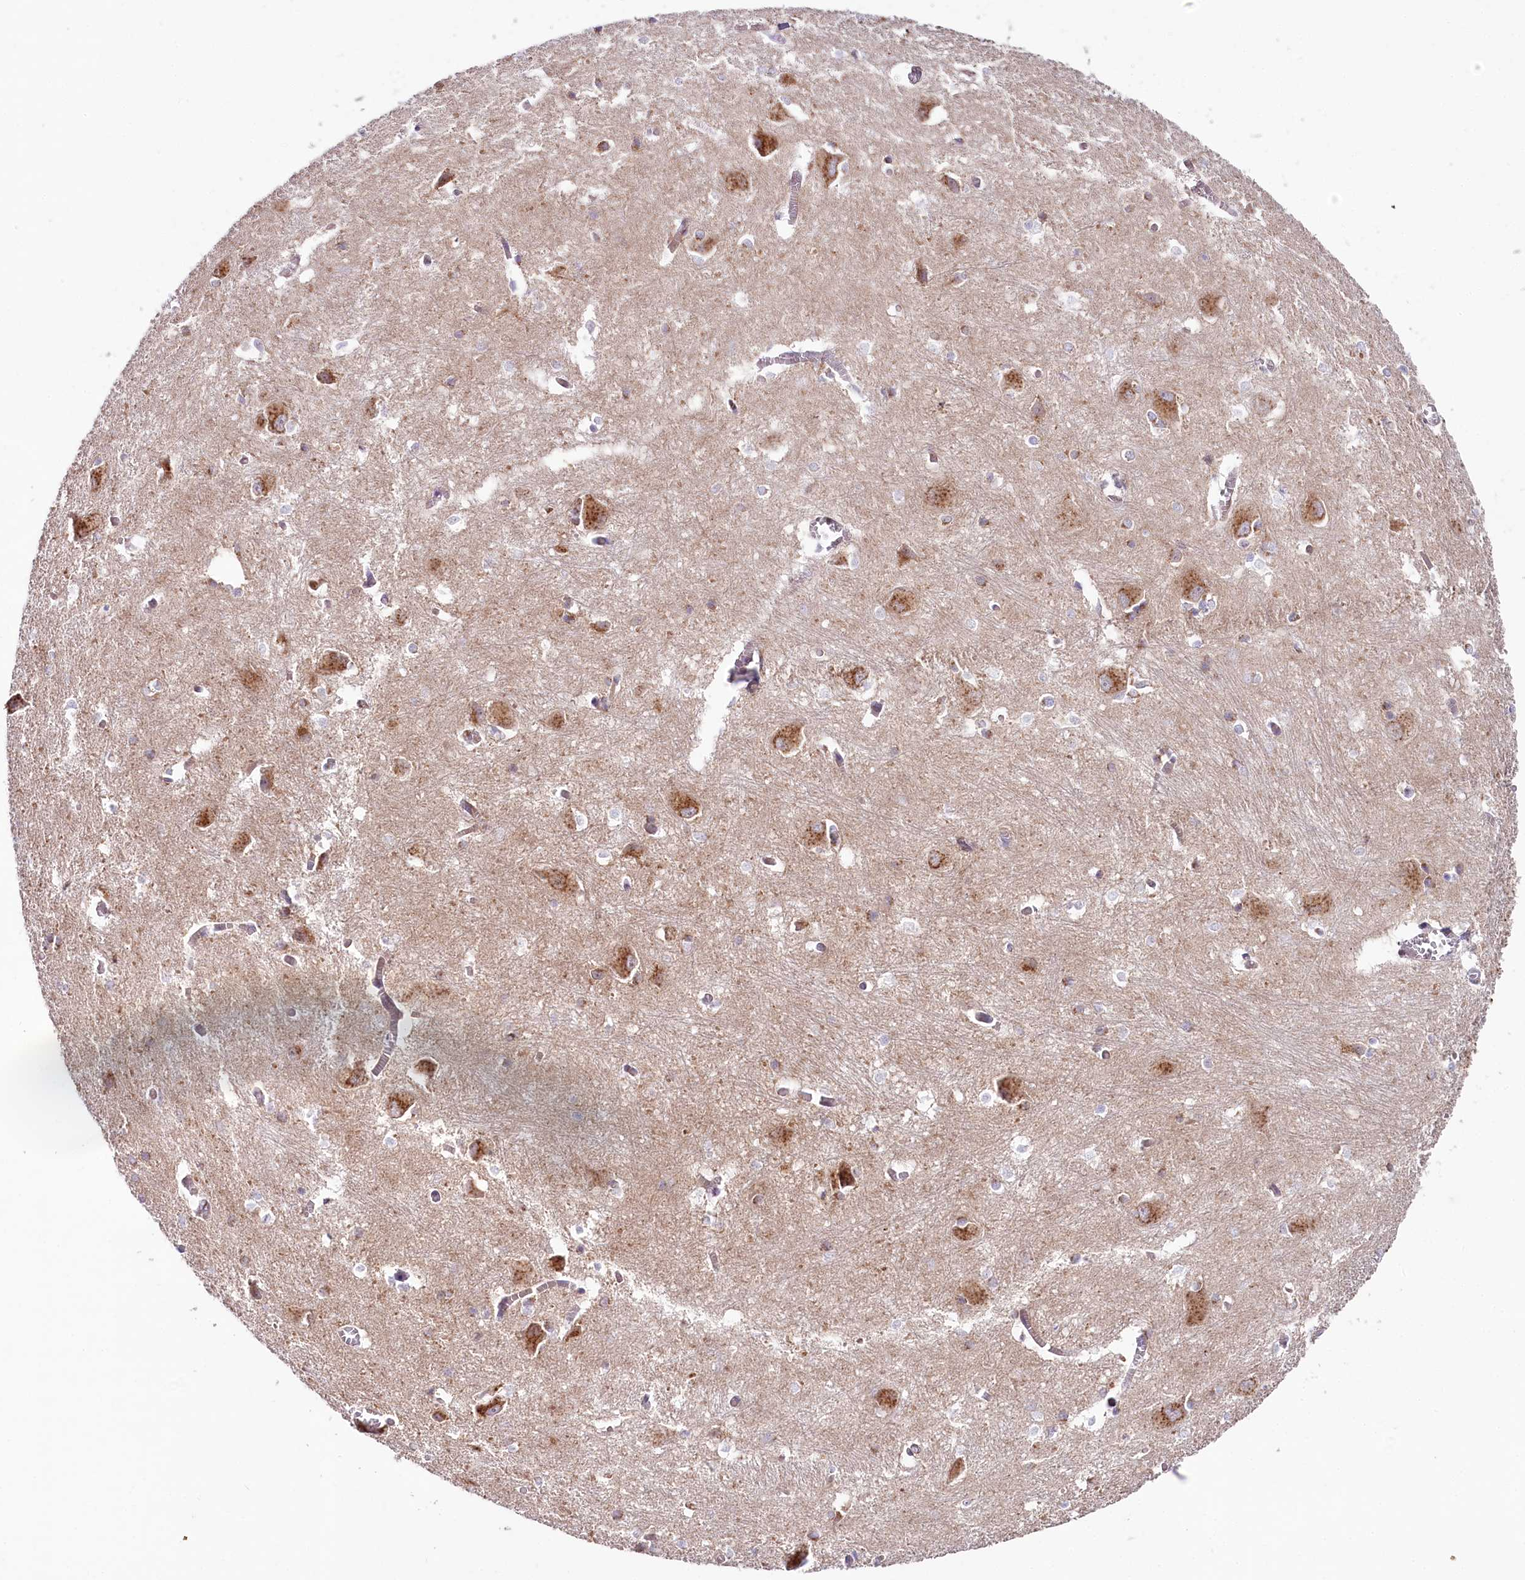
{"staining": {"intensity": "weak", "quantity": "<25%", "location": "cytoplasmic/membranous"}, "tissue": "caudate", "cell_type": "Glial cells", "image_type": "normal", "snomed": [{"axis": "morphology", "description": "Normal tissue, NOS"}, {"axis": "topography", "description": "Lateral ventricle wall"}], "caption": "This is a micrograph of IHC staining of benign caudate, which shows no positivity in glial cells.", "gene": "STX6", "patient": {"sex": "male", "age": 37}}